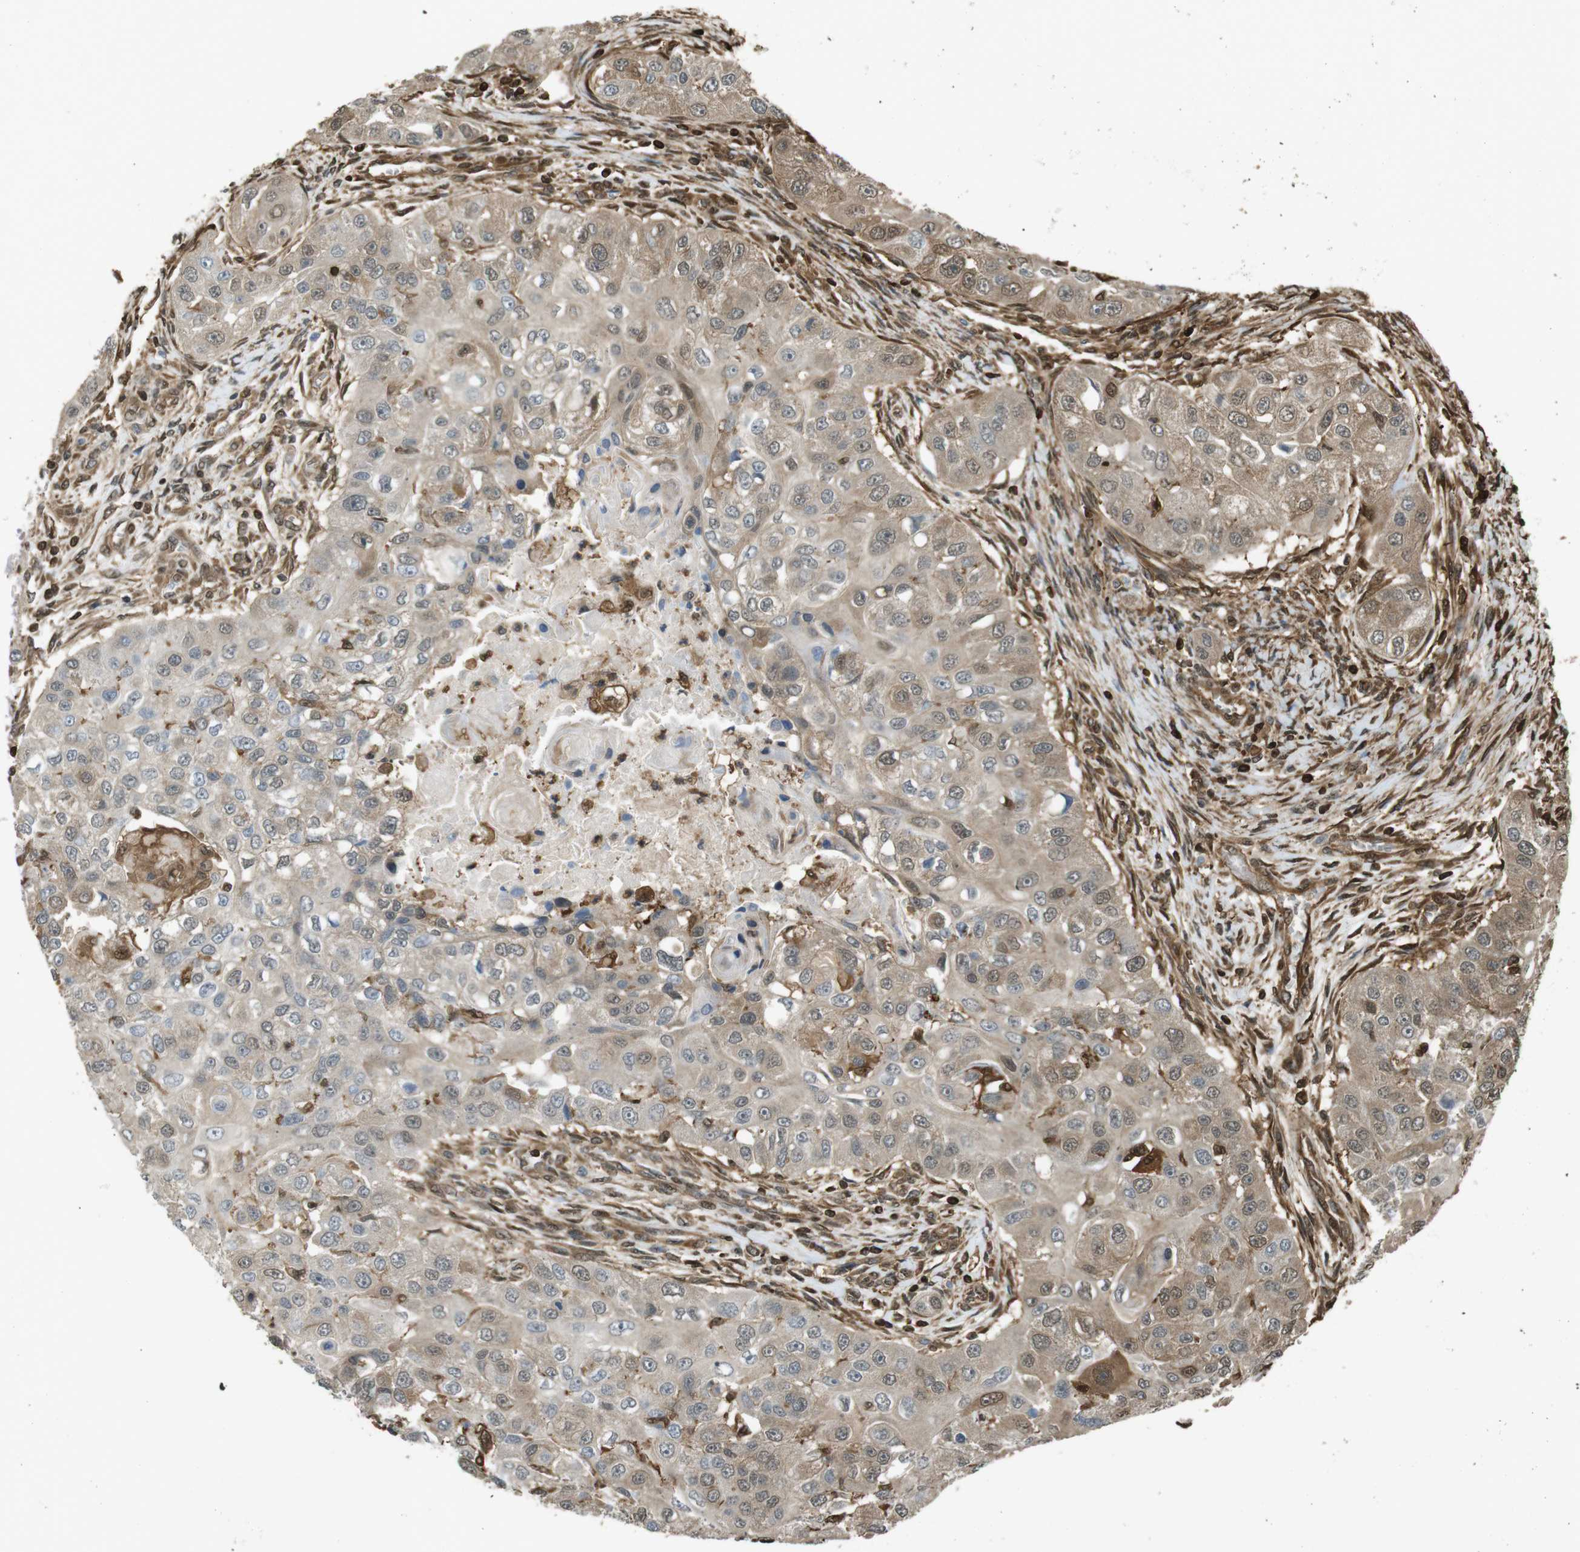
{"staining": {"intensity": "moderate", "quantity": ">75%", "location": "cytoplasmic/membranous,nuclear"}, "tissue": "head and neck cancer", "cell_type": "Tumor cells", "image_type": "cancer", "snomed": [{"axis": "morphology", "description": "Normal tissue, NOS"}, {"axis": "morphology", "description": "Squamous cell carcinoma, NOS"}, {"axis": "topography", "description": "Skeletal muscle"}, {"axis": "topography", "description": "Head-Neck"}], "caption": "A histopathology image showing moderate cytoplasmic/membranous and nuclear staining in approximately >75% of tumor cells in squamous cell carcinoma (head and neck), as visualized by brown immunohistochemical staining.", "gene": "ARHGDIA", "patient": {"sex": "male", "age": 51}}